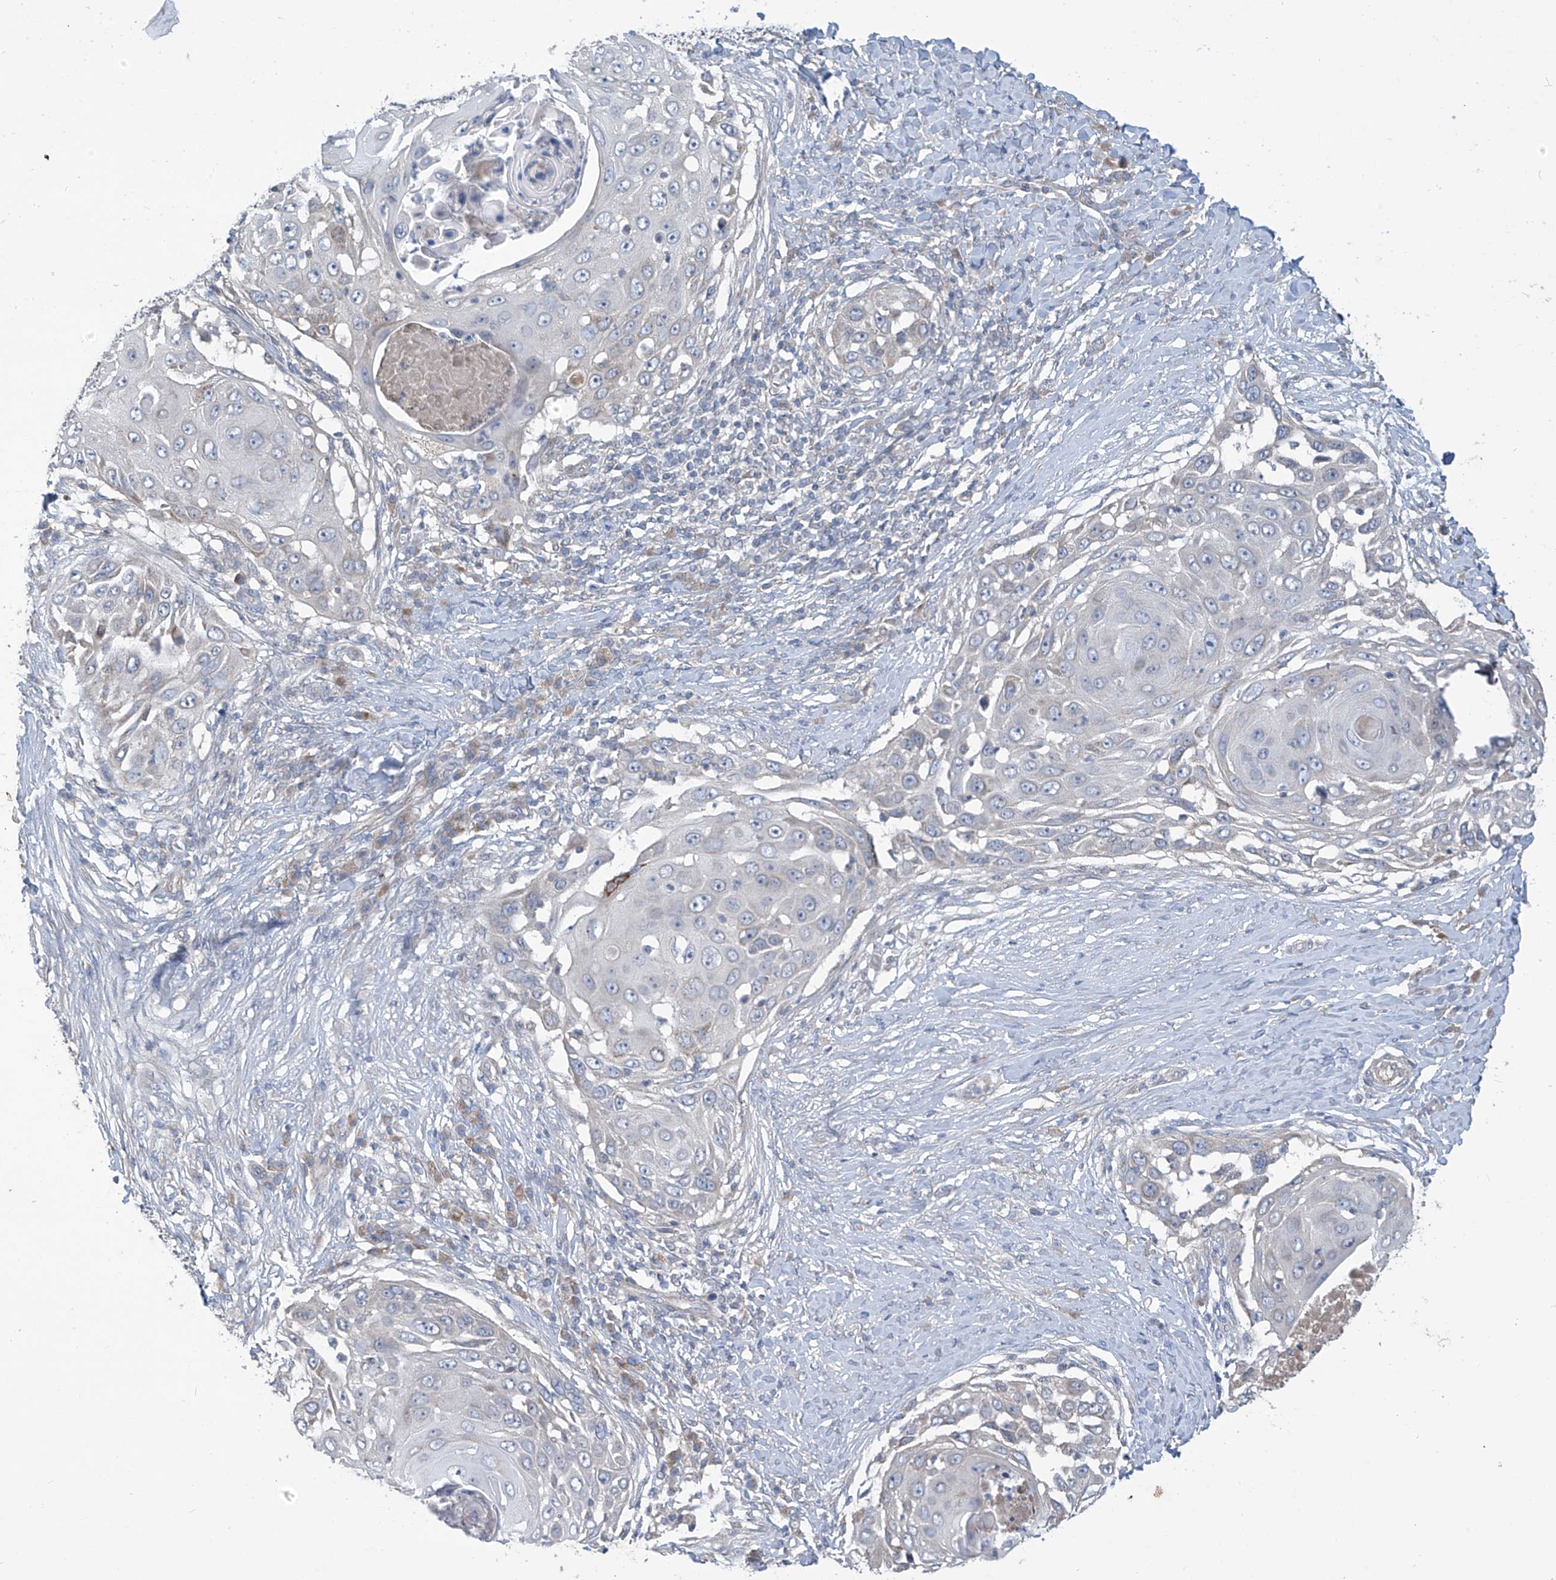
{"staining": {"intensity": "negative", "quantity": "none", "location": "none"}, "tissue": "skin cancer", "cell_type": "Tumor cells", "image_type": "cancer", "snomed": [{"axis": "morphology", "description": "Squamous cell carcinoma, NOS"}, {"axis": "topography", "description": "Skin"}], "caption": "IHC of squamous cell carcinoma (skin) displays no expression in tumor cells.", "gene": "SCGB1D2", "patient": {"sex": "female", "age": 44}}